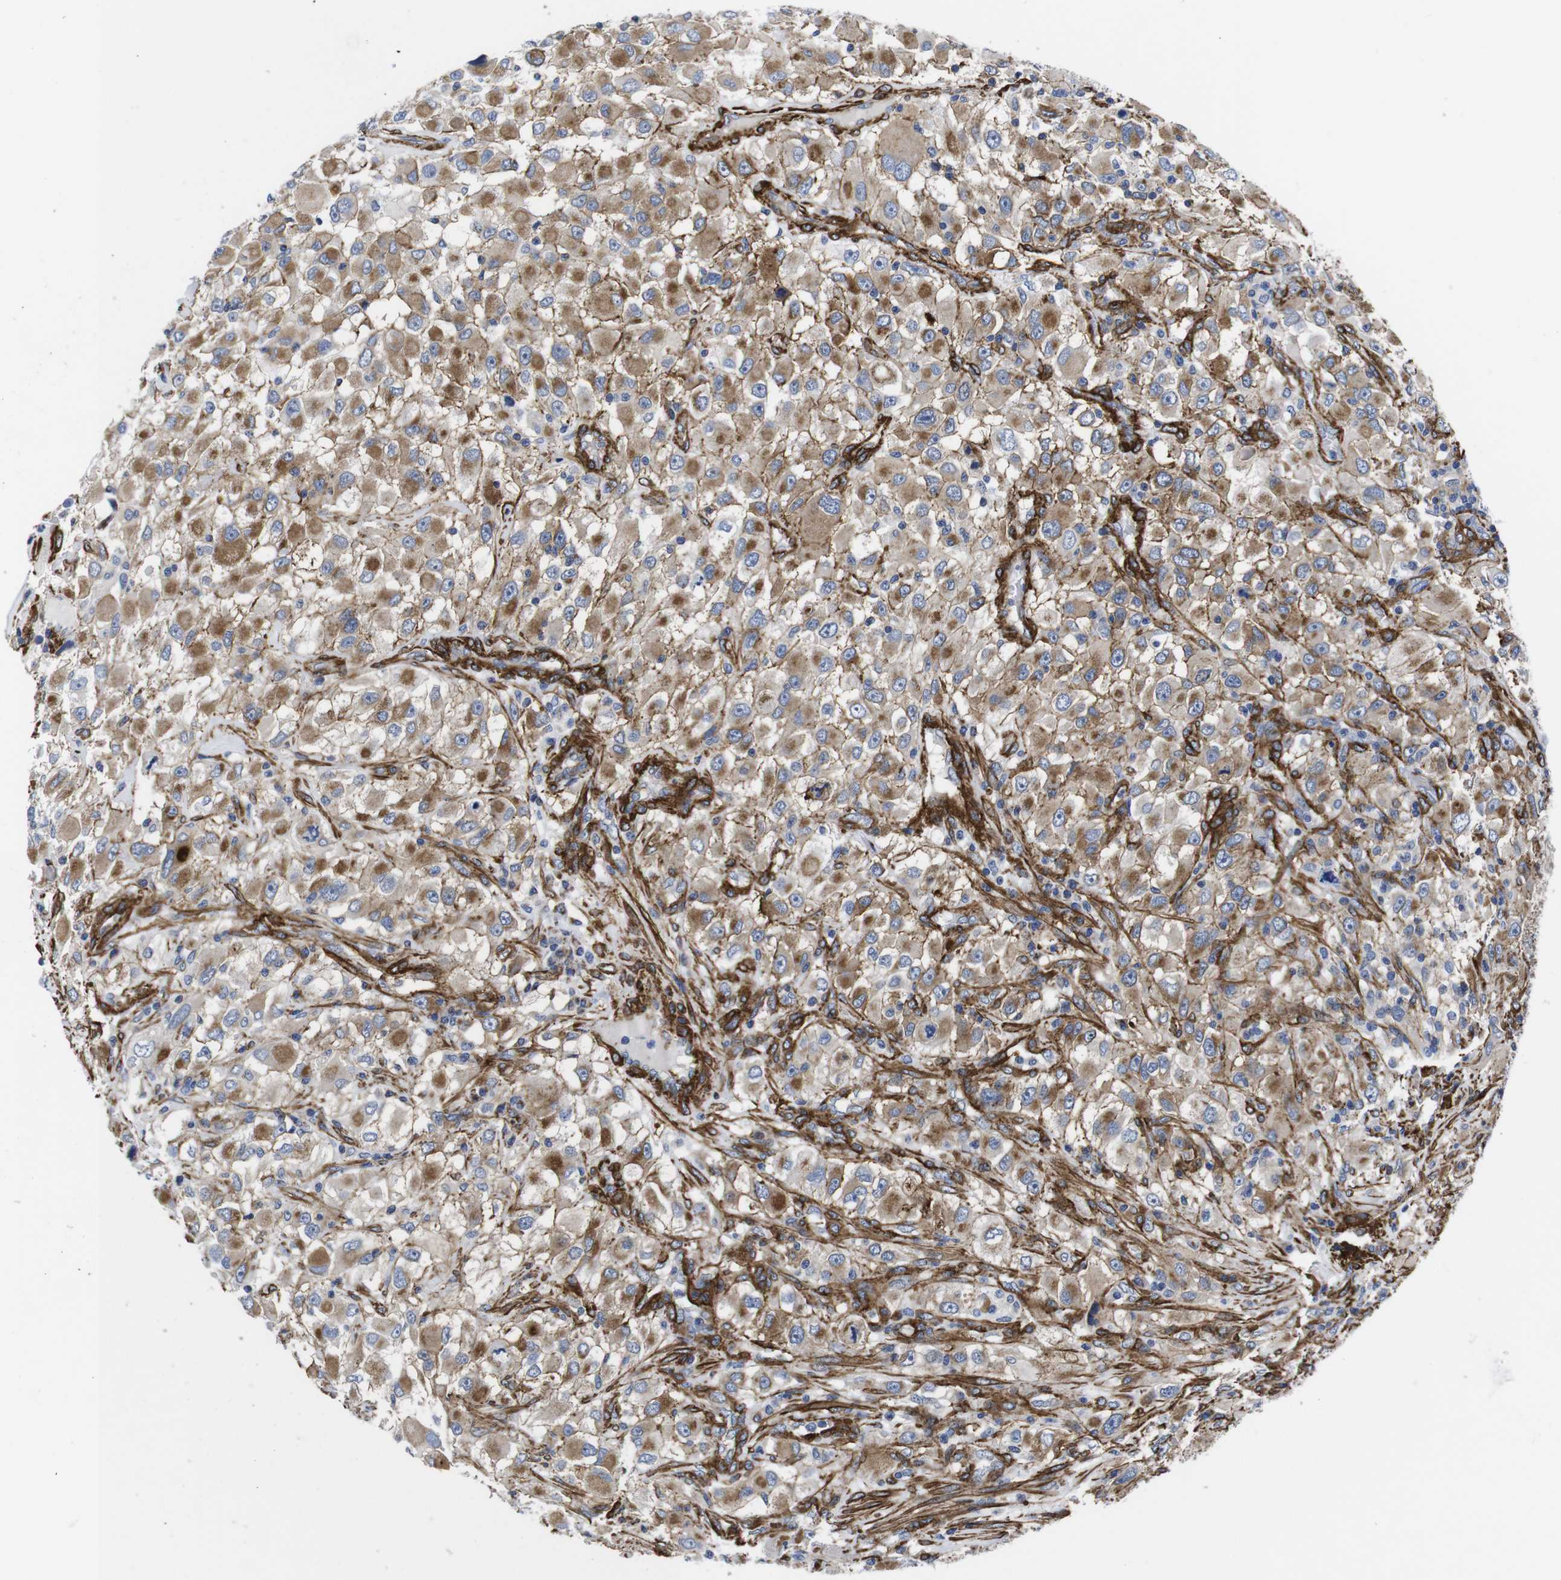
{"staining": {"intensity": "moderate", "quantity": "25%-75%", "location": "cytoplasmic/membranous"}, "tissue": "renal cancer", "cell_type": "Tumor cells", "image_type": "cancer", "snomed": [{"axis": "morphology", "description": "Adenocarcinoma, NOS"}, {"axis": "topography", "description": "Kidney"}], "caption": "Renal cancer (adenocarcinoma) stained for a protein displays moderate cytoplasmic/membranous positivity in tumor cells. (Brightfield microscopy of DAB IHC at high magnification).", "gene": "WNT10A", "patient": {"sex": "female", "age": 52}}